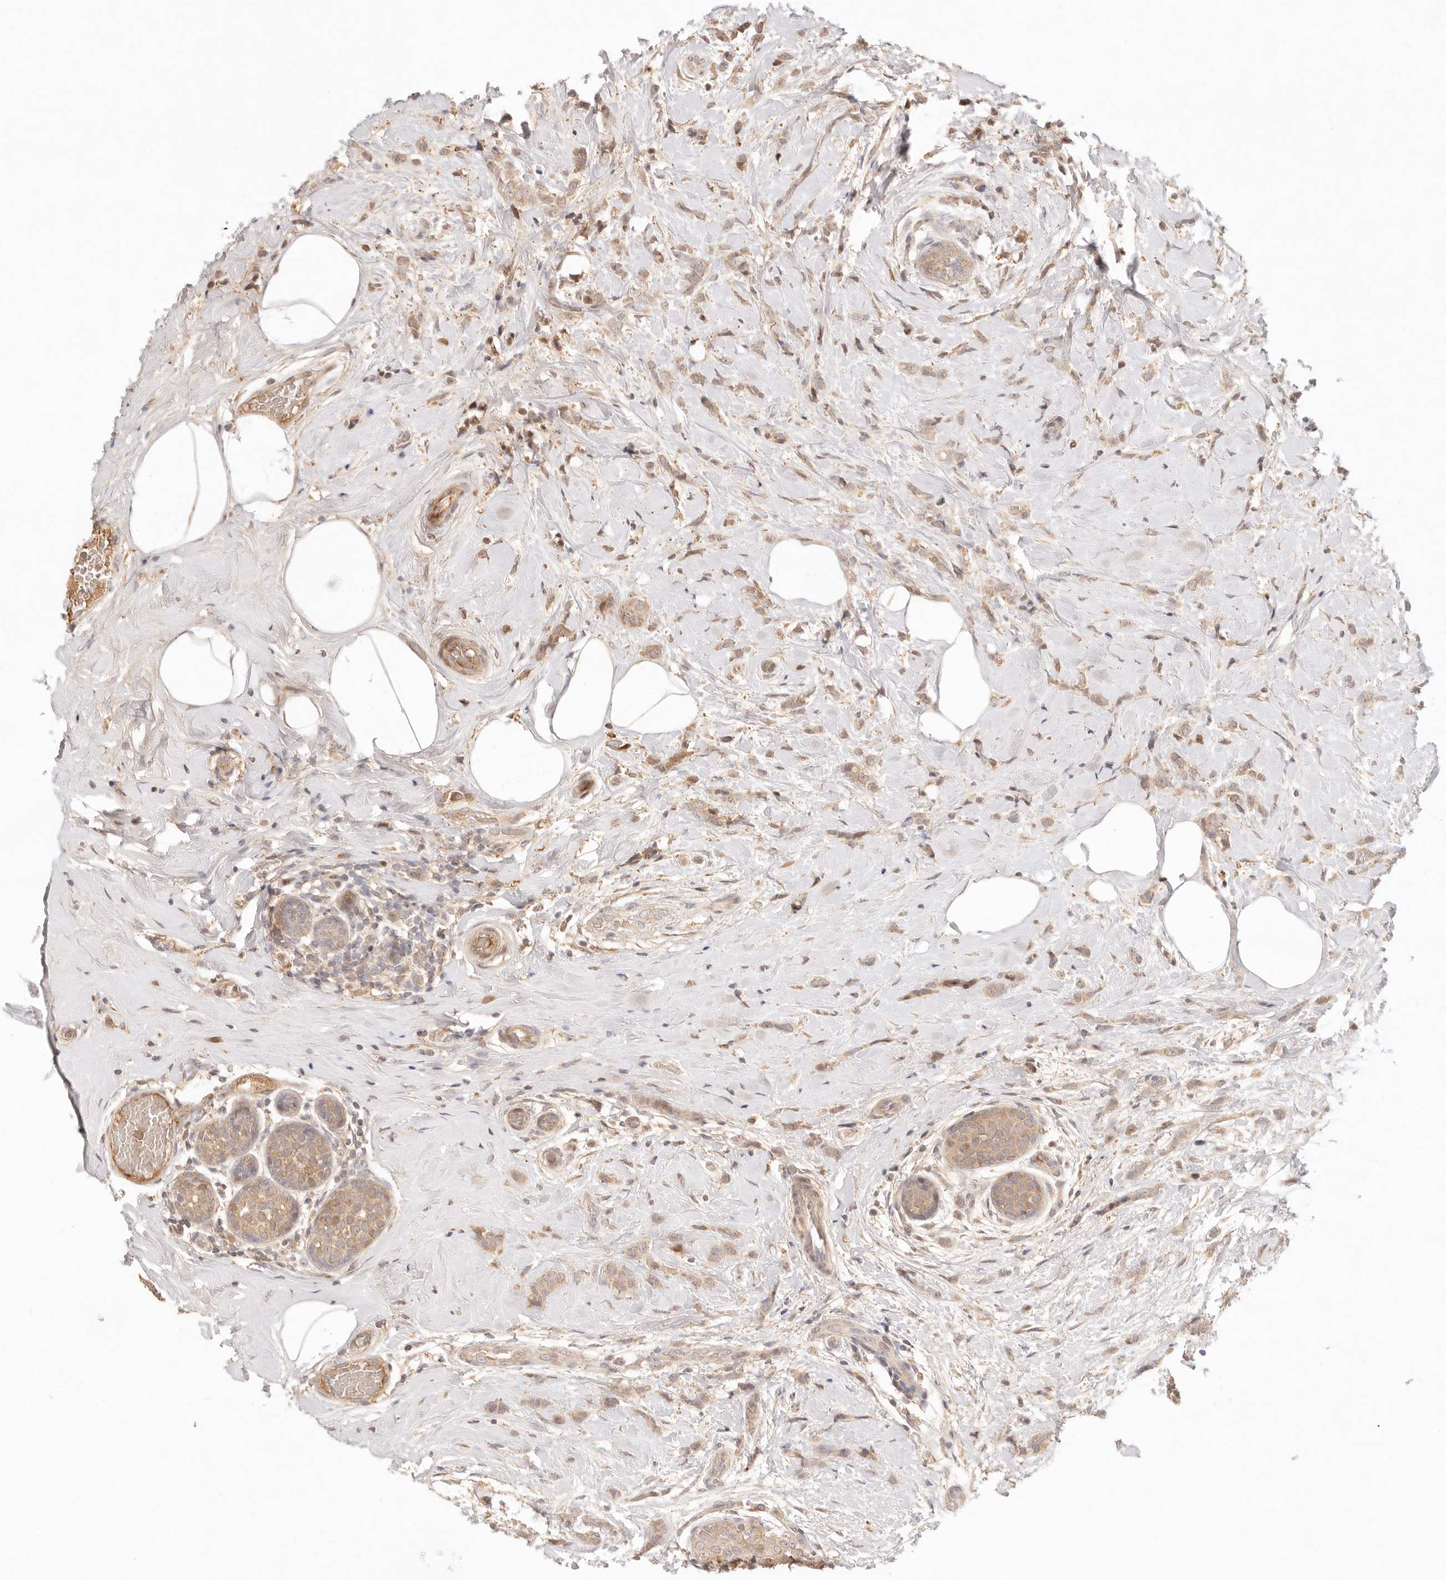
{"staining": {"intensity": "weak", "quantity": ">75%", "location": "cytoplasmic/membranous"}, "tissue": "breast cancer", "cell_type": "Tumor cells", "image_type": "cancer", "snomed": [{"axis": "morphology", "description": "Lobular carcinoma, in situ"}, {"axis": "morphology", "description": "Lobular carcinoma"}, {"axis": "topography", "description": "Breast"}], "caption": "A high-resolution image shows IHC staining of lobular carcinoma in situ (breast), which reveals weak cytoplasmic/membranous staining in about >75% of tumor cells.", "gene": "PHLDA3", "patient": {"sex": "female", "age": 41}}